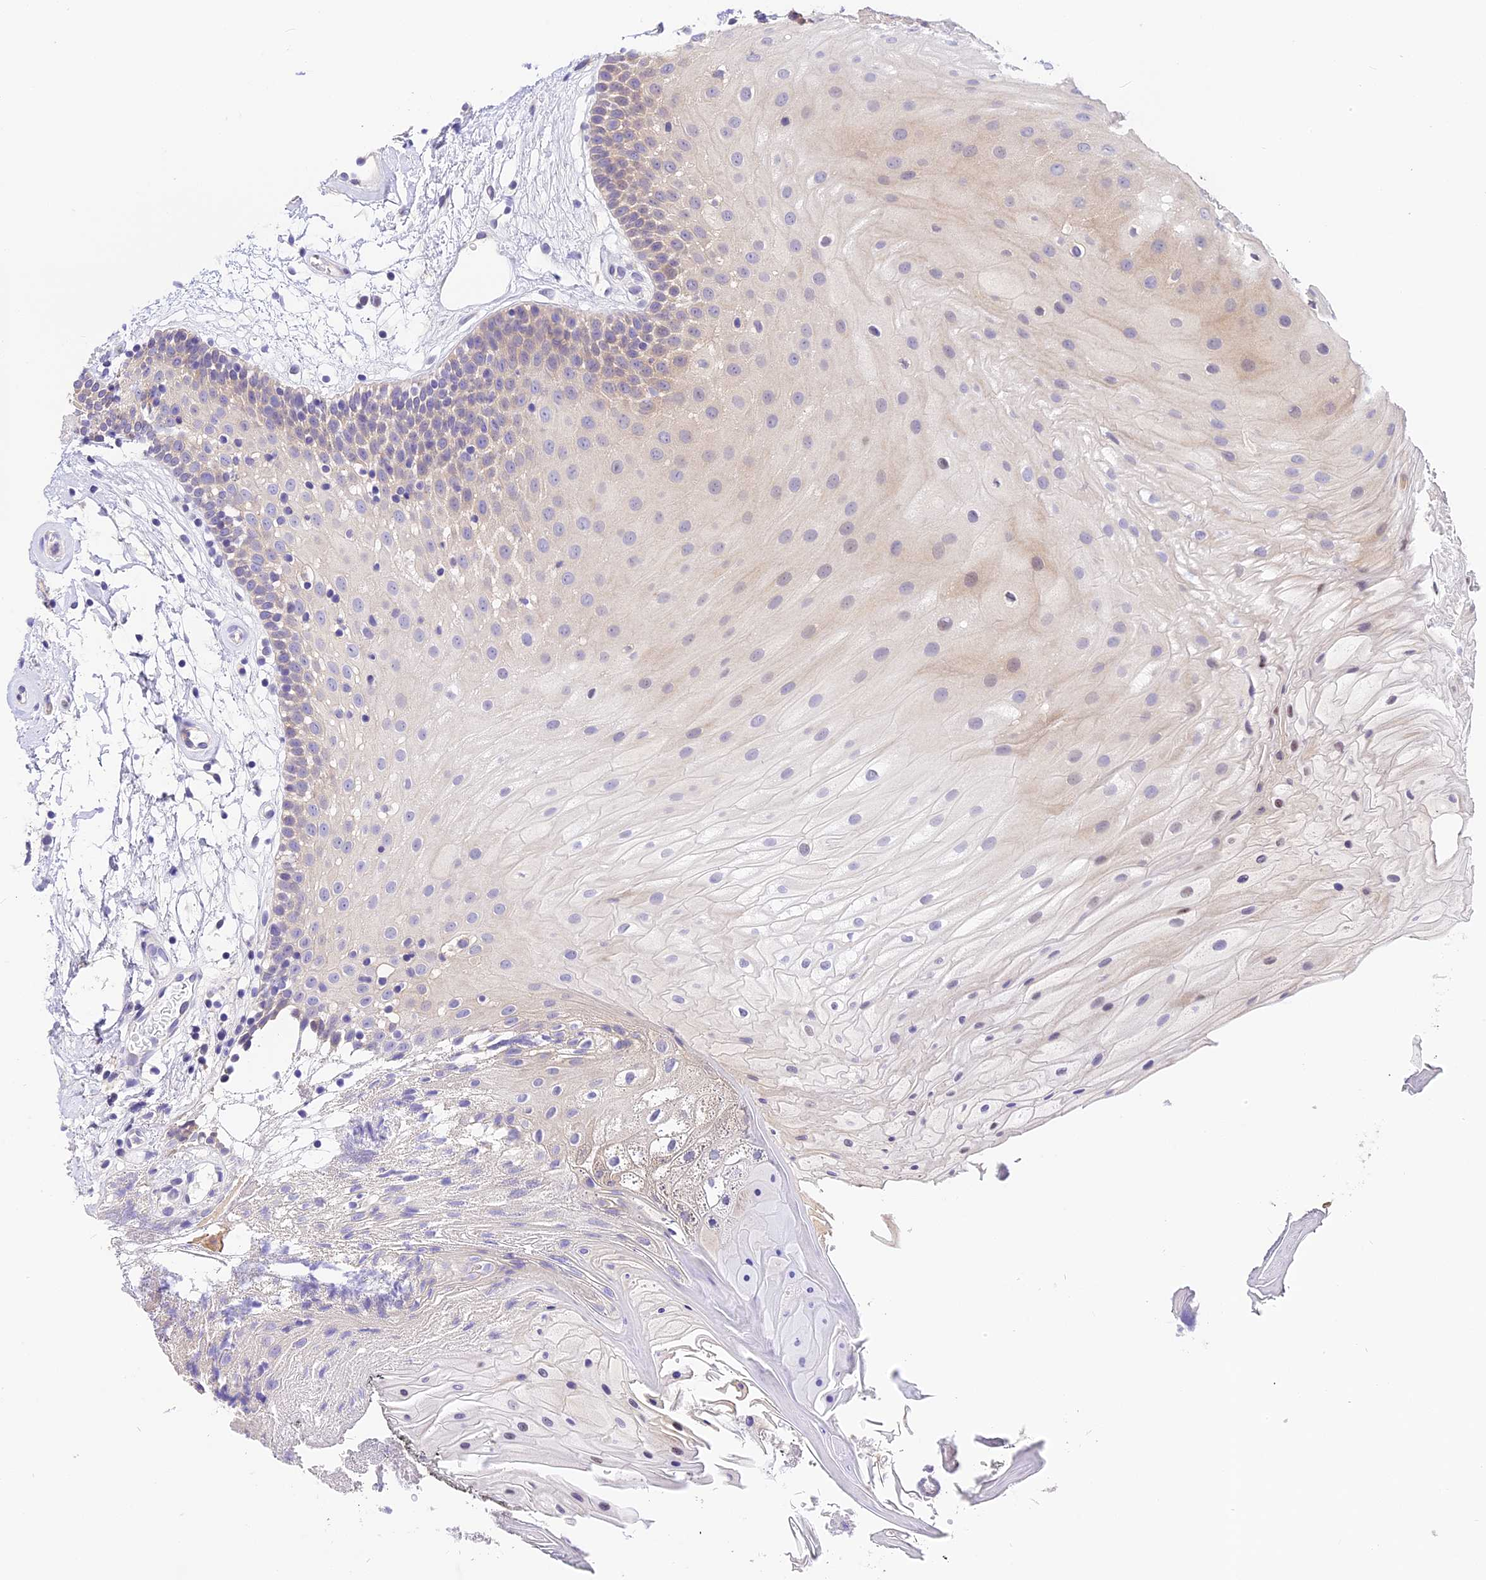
{"staining": {"intensity": "moderate", "quantity": "<25%", "location": "nuclear"}, "tissue": "oral mucosa", "cell_type": "Squamous epithelial cells", "image_type": "normal", "snomed": [{"axis": "morphology", "description": "Normal tissue, NOS"}, {"axis": "topography", "description": "Oral tissue"}], "caption": "High-power microscopy captured an immunohistochemistry micrograph of normal oral mucosa, revealing moderate nuclear staining in approximately <25% of squamous epithelial cells.", "gene": "BSCL2", "patient": {"sex": "female", "age": 80}}